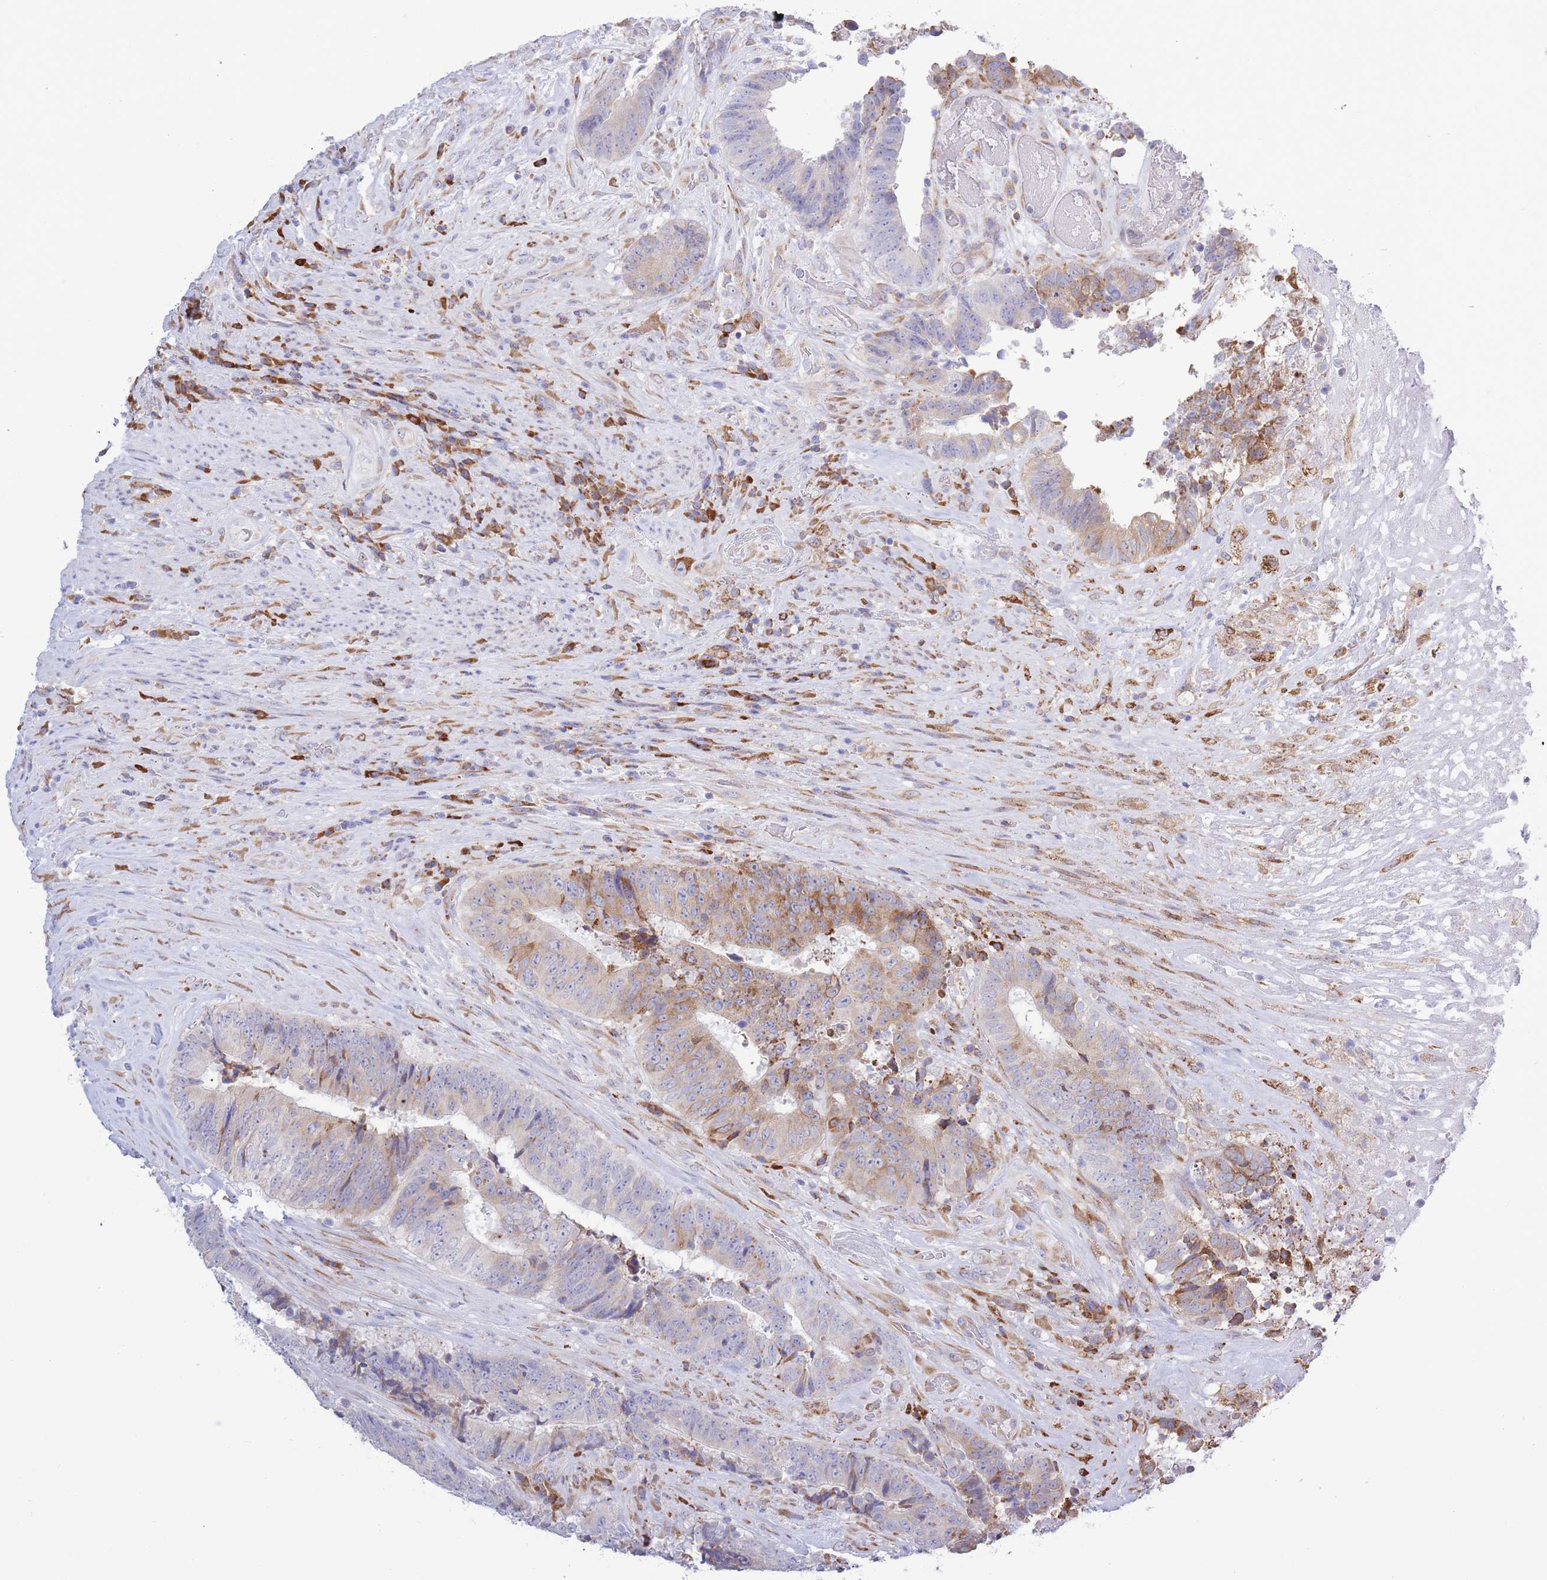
{"staining": {"intensity": "moderate", "quantity": "<25%", "location": "cytoplasmic/membranous"}, "tissue": "colorectal cancer", "cell_type": "Tumor cells", "image_type": "cancer", "snomed": [{"axis": "morphology", "description": "Adenocarcinoma, NOS"}, {"axis": "topography", "description": "Rectum"}], "caption": "A histopathology image showing moderate cytoplasmic/membranous staining in approximately <25% of tumor cells in adenocarcinoma (colorectal), as visualized by brown immunohistochemical staining.", "gene": "MYDGF", "patient": {"sex": "male", "age": 72}}